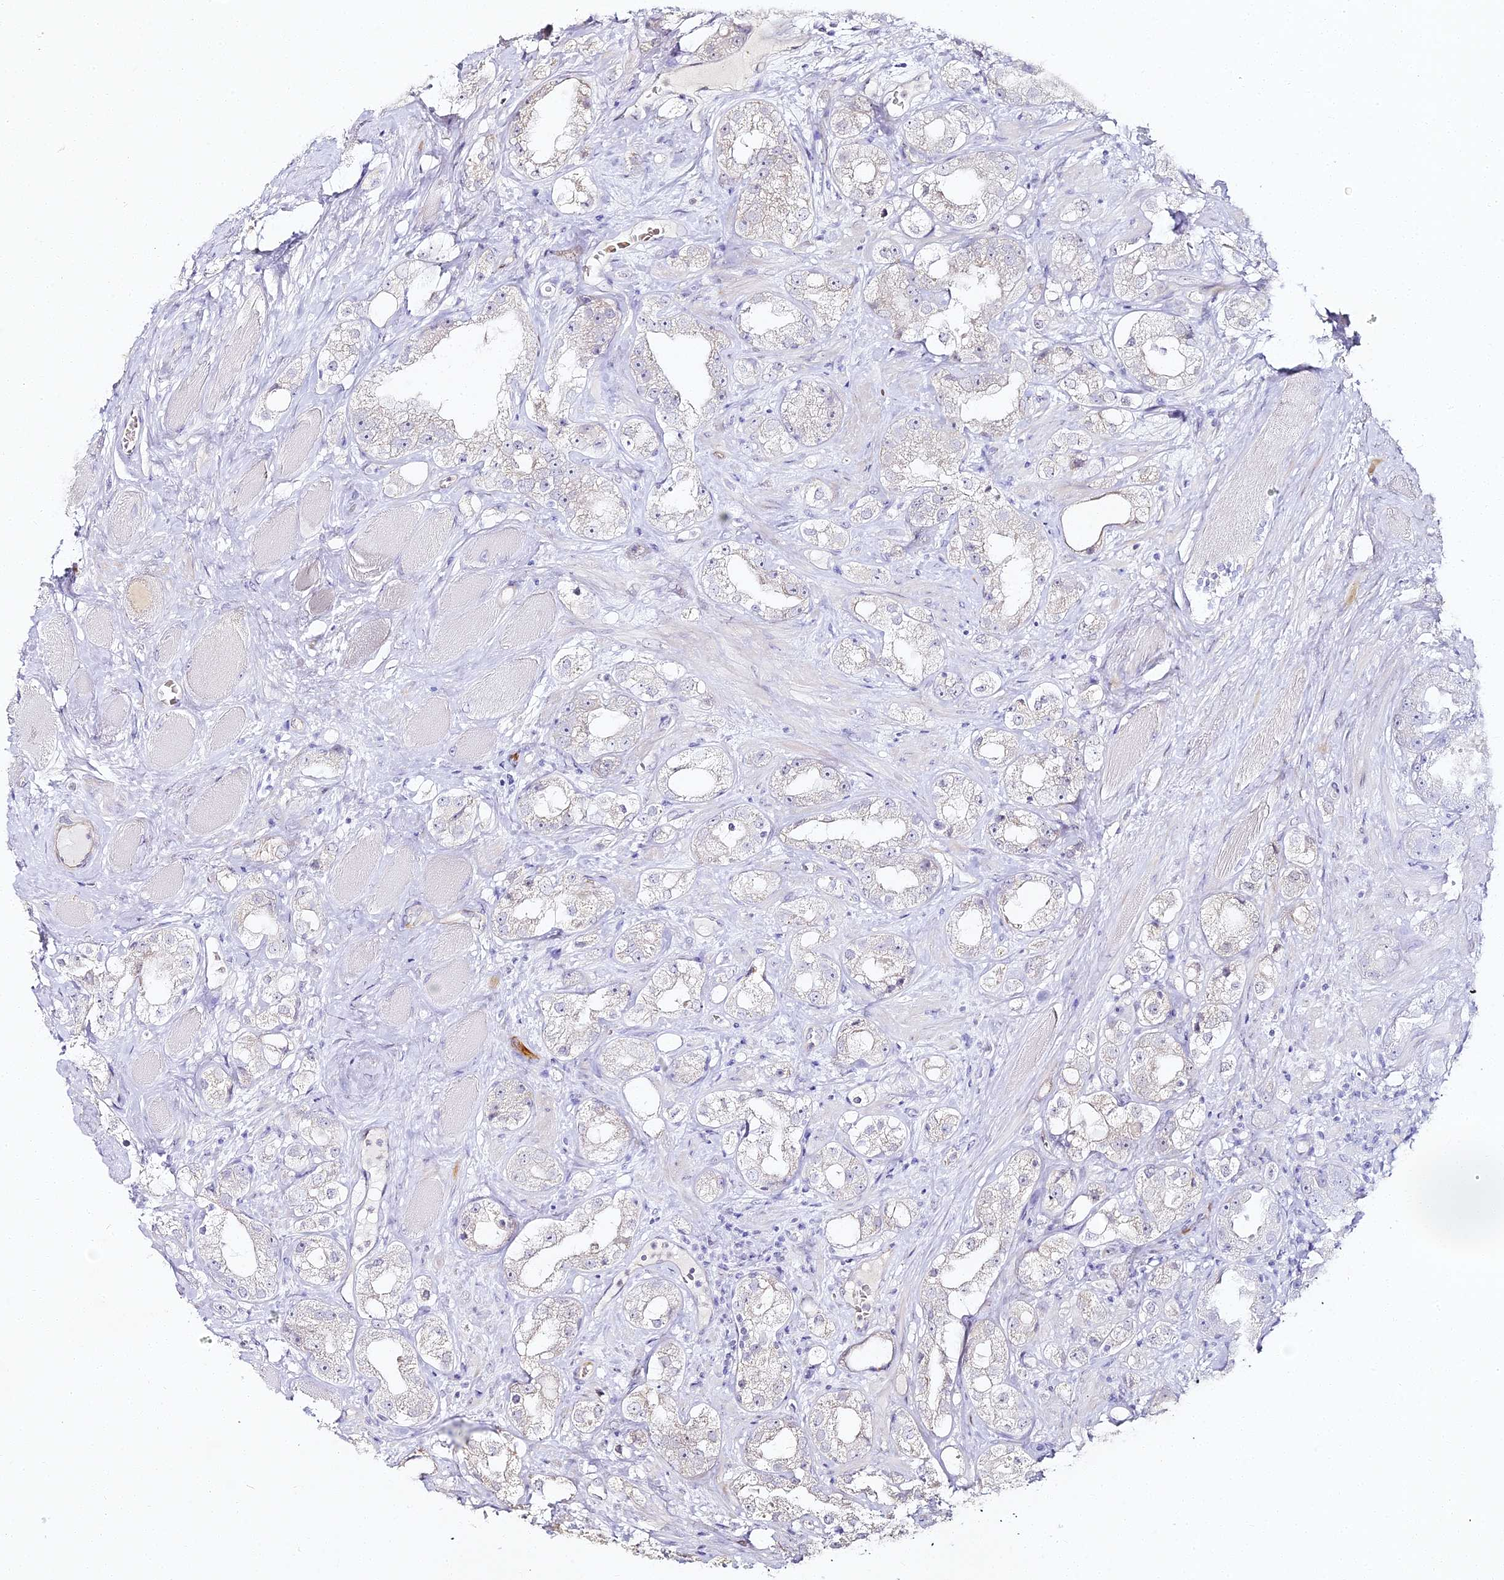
{"staining": {"intensity": "negative", "quantity": "none", "location": "none"}, "tissue": "prostate cancer", "cell_type": "Tumor cells", "image_type": "cancer", "snomed": [{"axis": "morphology", "description": "Adenocarcinoma, NOS"}, {"axis": "topography", "description": "Prostate"}], "caption": "Tumor cells show no significant protein staining in prostate cancer.", "gene": "ALPG", "patient": {"sex": "male", "age": 79}}